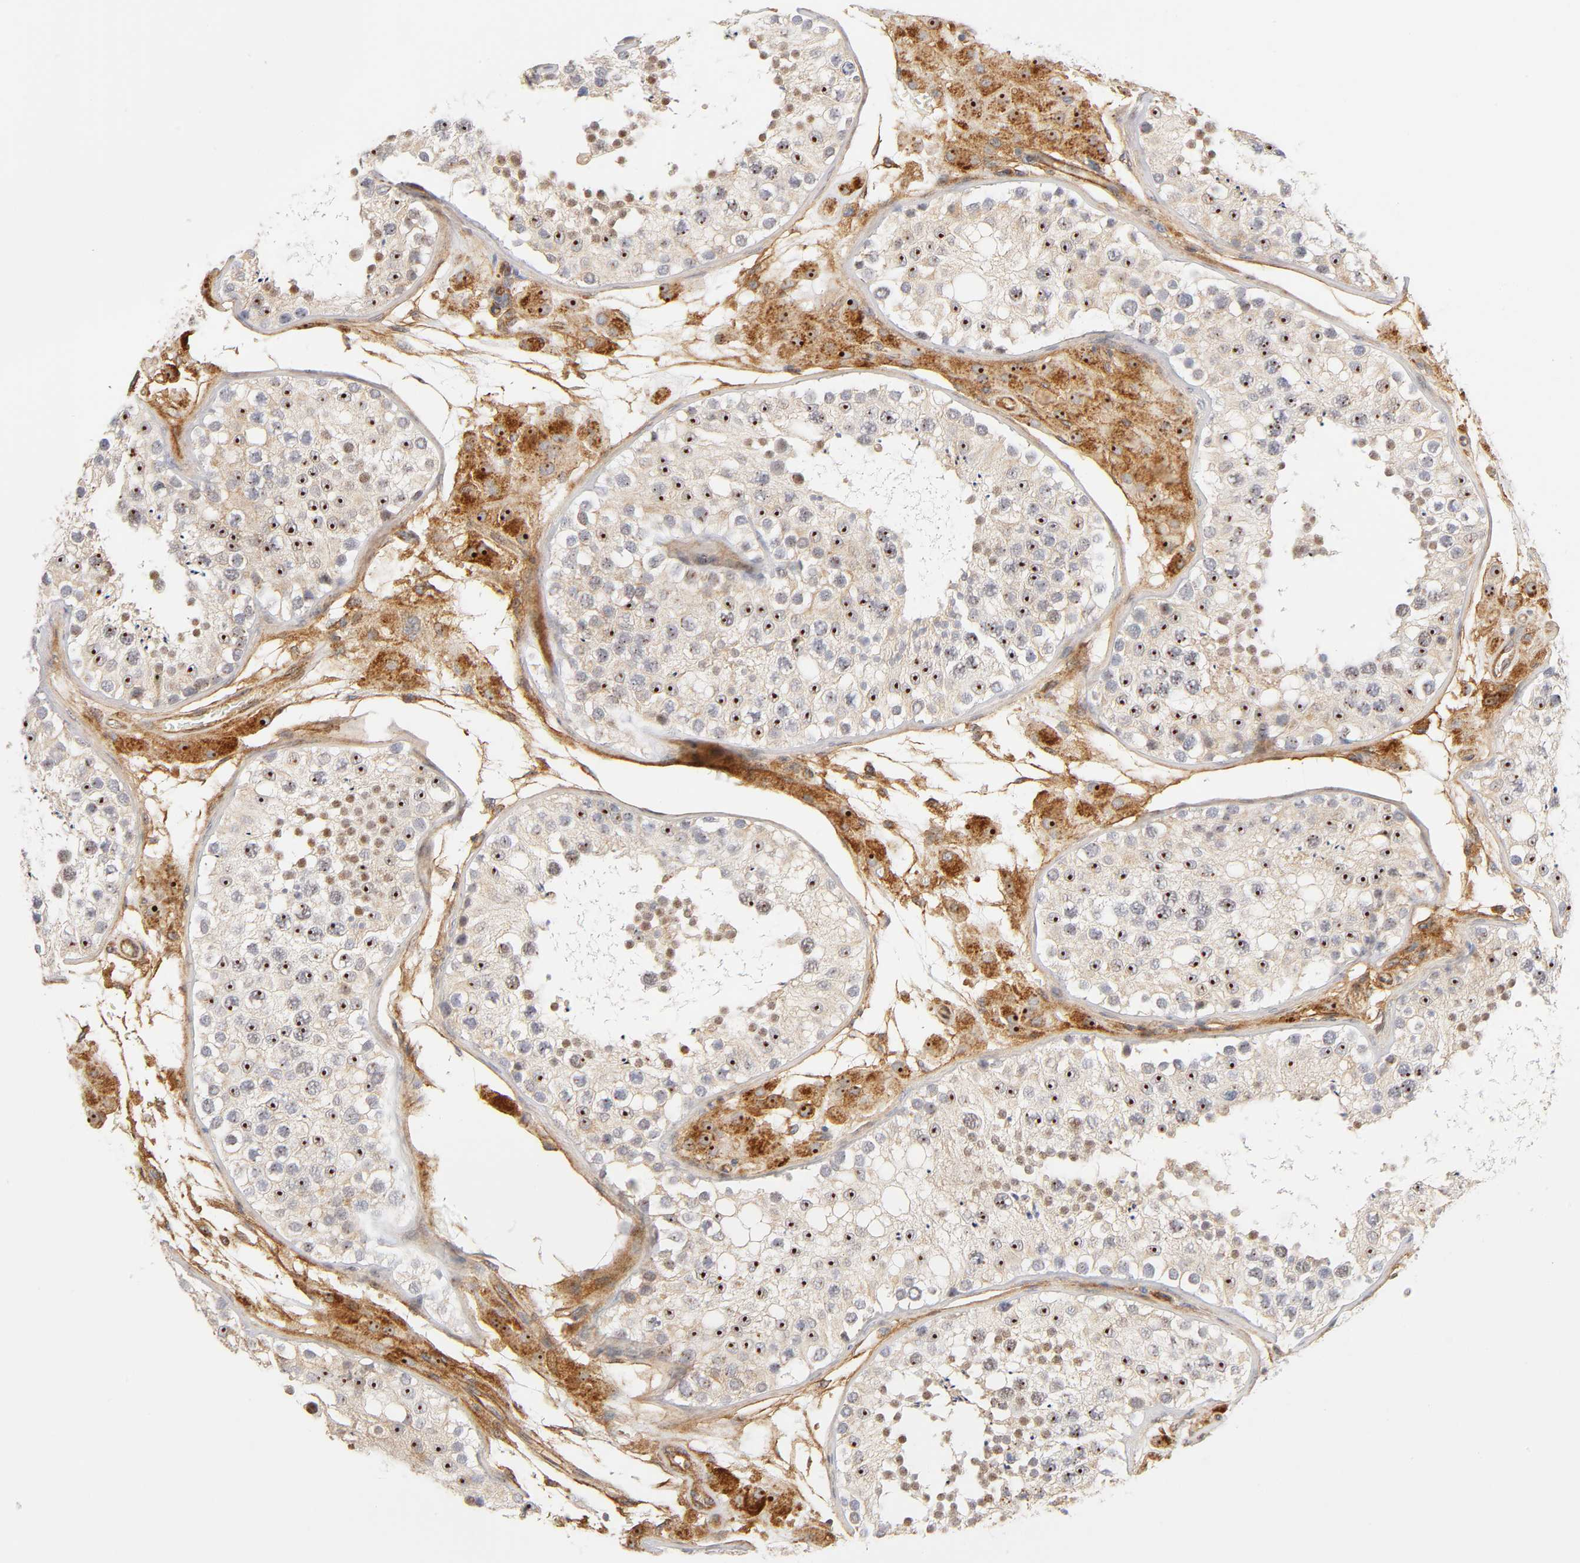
{"staining": {"intensity": "strong", "quantity": ">75%", "location": "nuclear"}, "tissue": "testis", "cell_type": "Cells in seminiferous ducts", "image_type": "normal", "snomed": [{"axis": "morphology", "description": "Normal tissue, NOS"}, {"axis": "topography", "description": "Testis"}], "caption": "This photomicrograph displays immunohistochemistry staining of normal human testis, with high strong nuclear expression in approximately >75% of cells in seminiferous ducts.", "gene": "PLD1", "patient": {"sex": "male", "age": 26}}